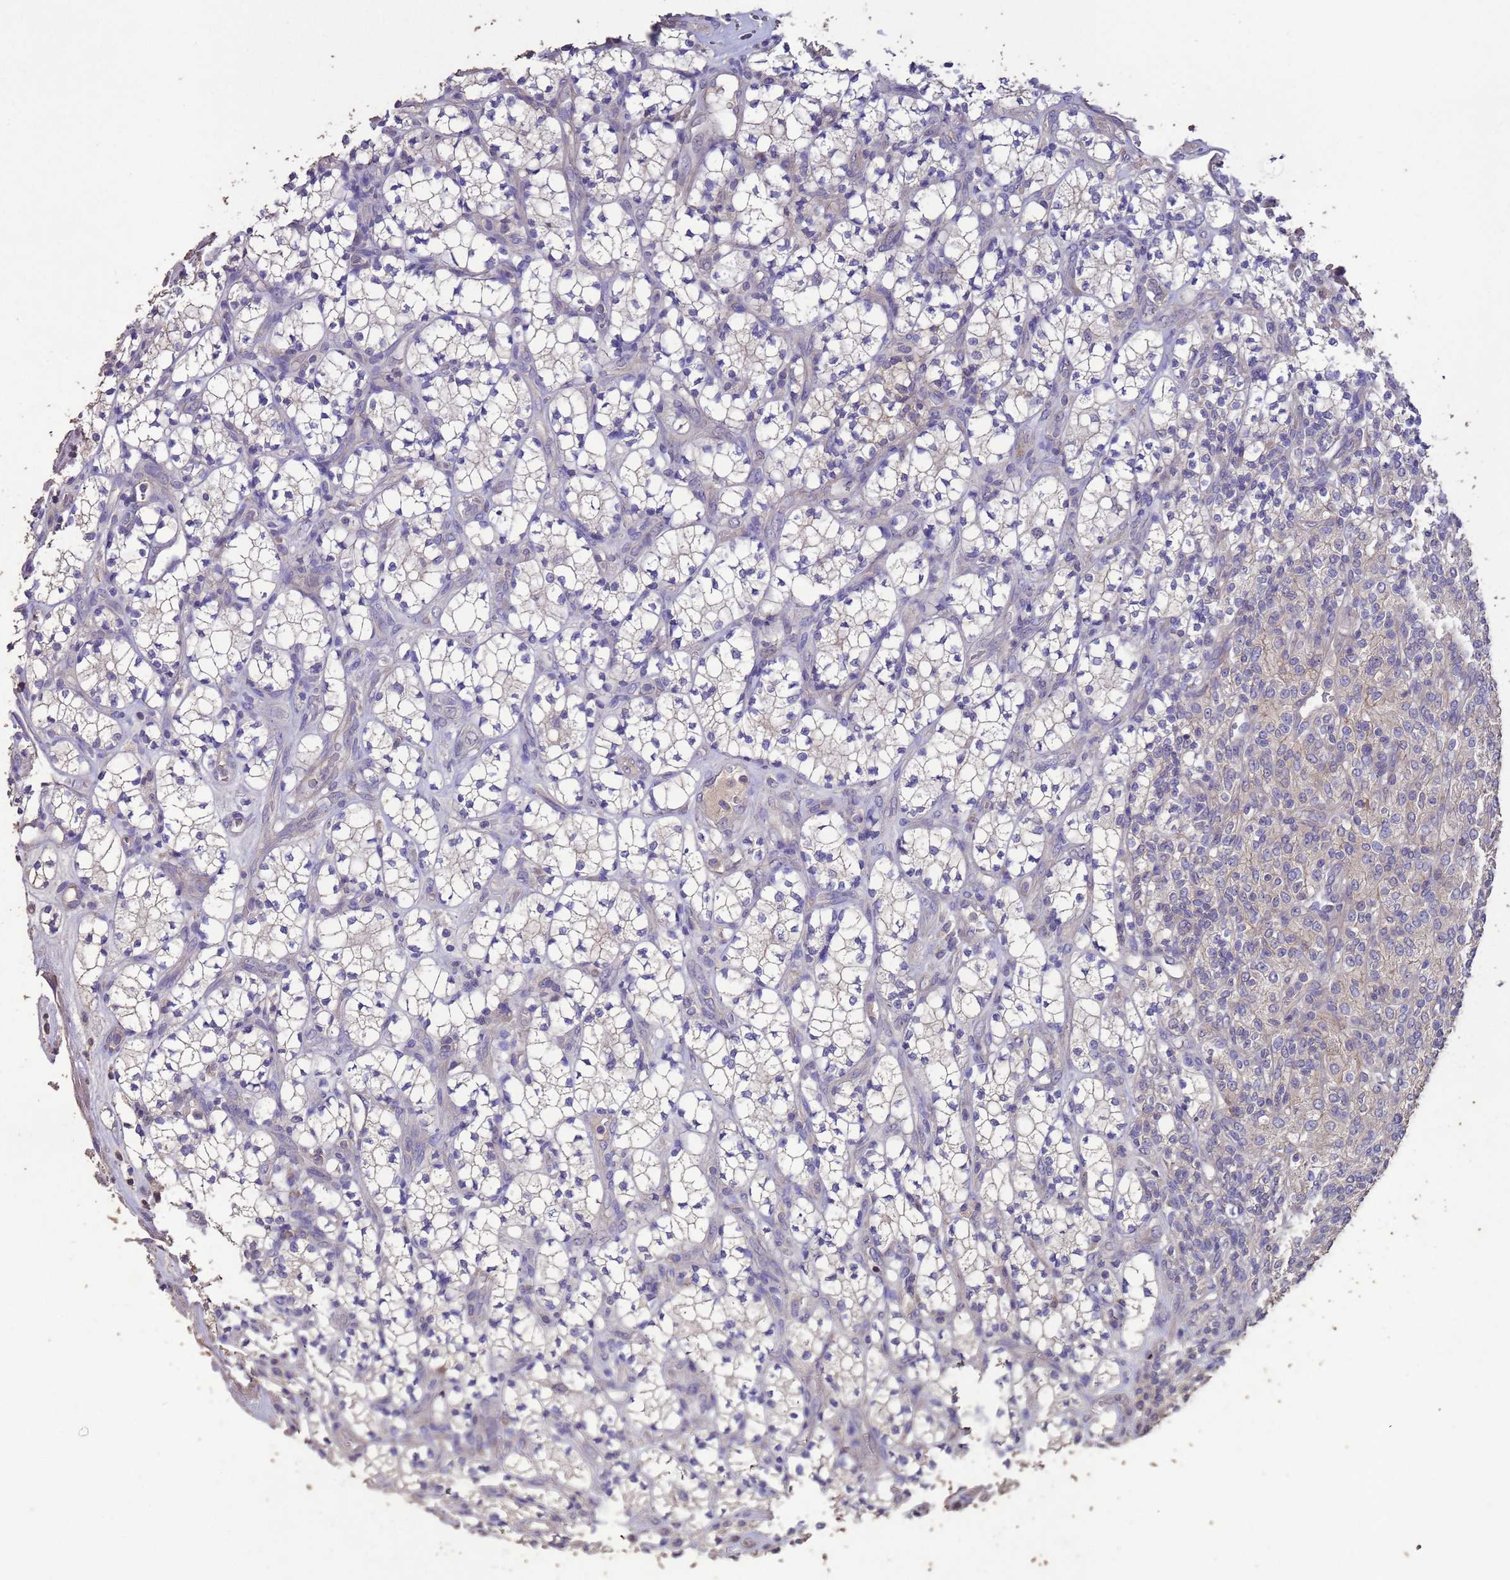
{"staining": {"intensity": "negative", "quantity": "none", "location": "none"}, "tissue": "renal cancer", "cell_type": "Tumor cells", "image_type": "cancer", "snomed": [{"axis": "morphology", "description": "Adenocarcinoma, NOS"}, {"axis": "topography", "description": "Kidney"}], "caption": "IHC of human renal cancer (adenocarcinoma) demonstrates no staining in tumor cells.", "gene": "SLC9B2", "patient": {"sex": "male", "age": 77}}